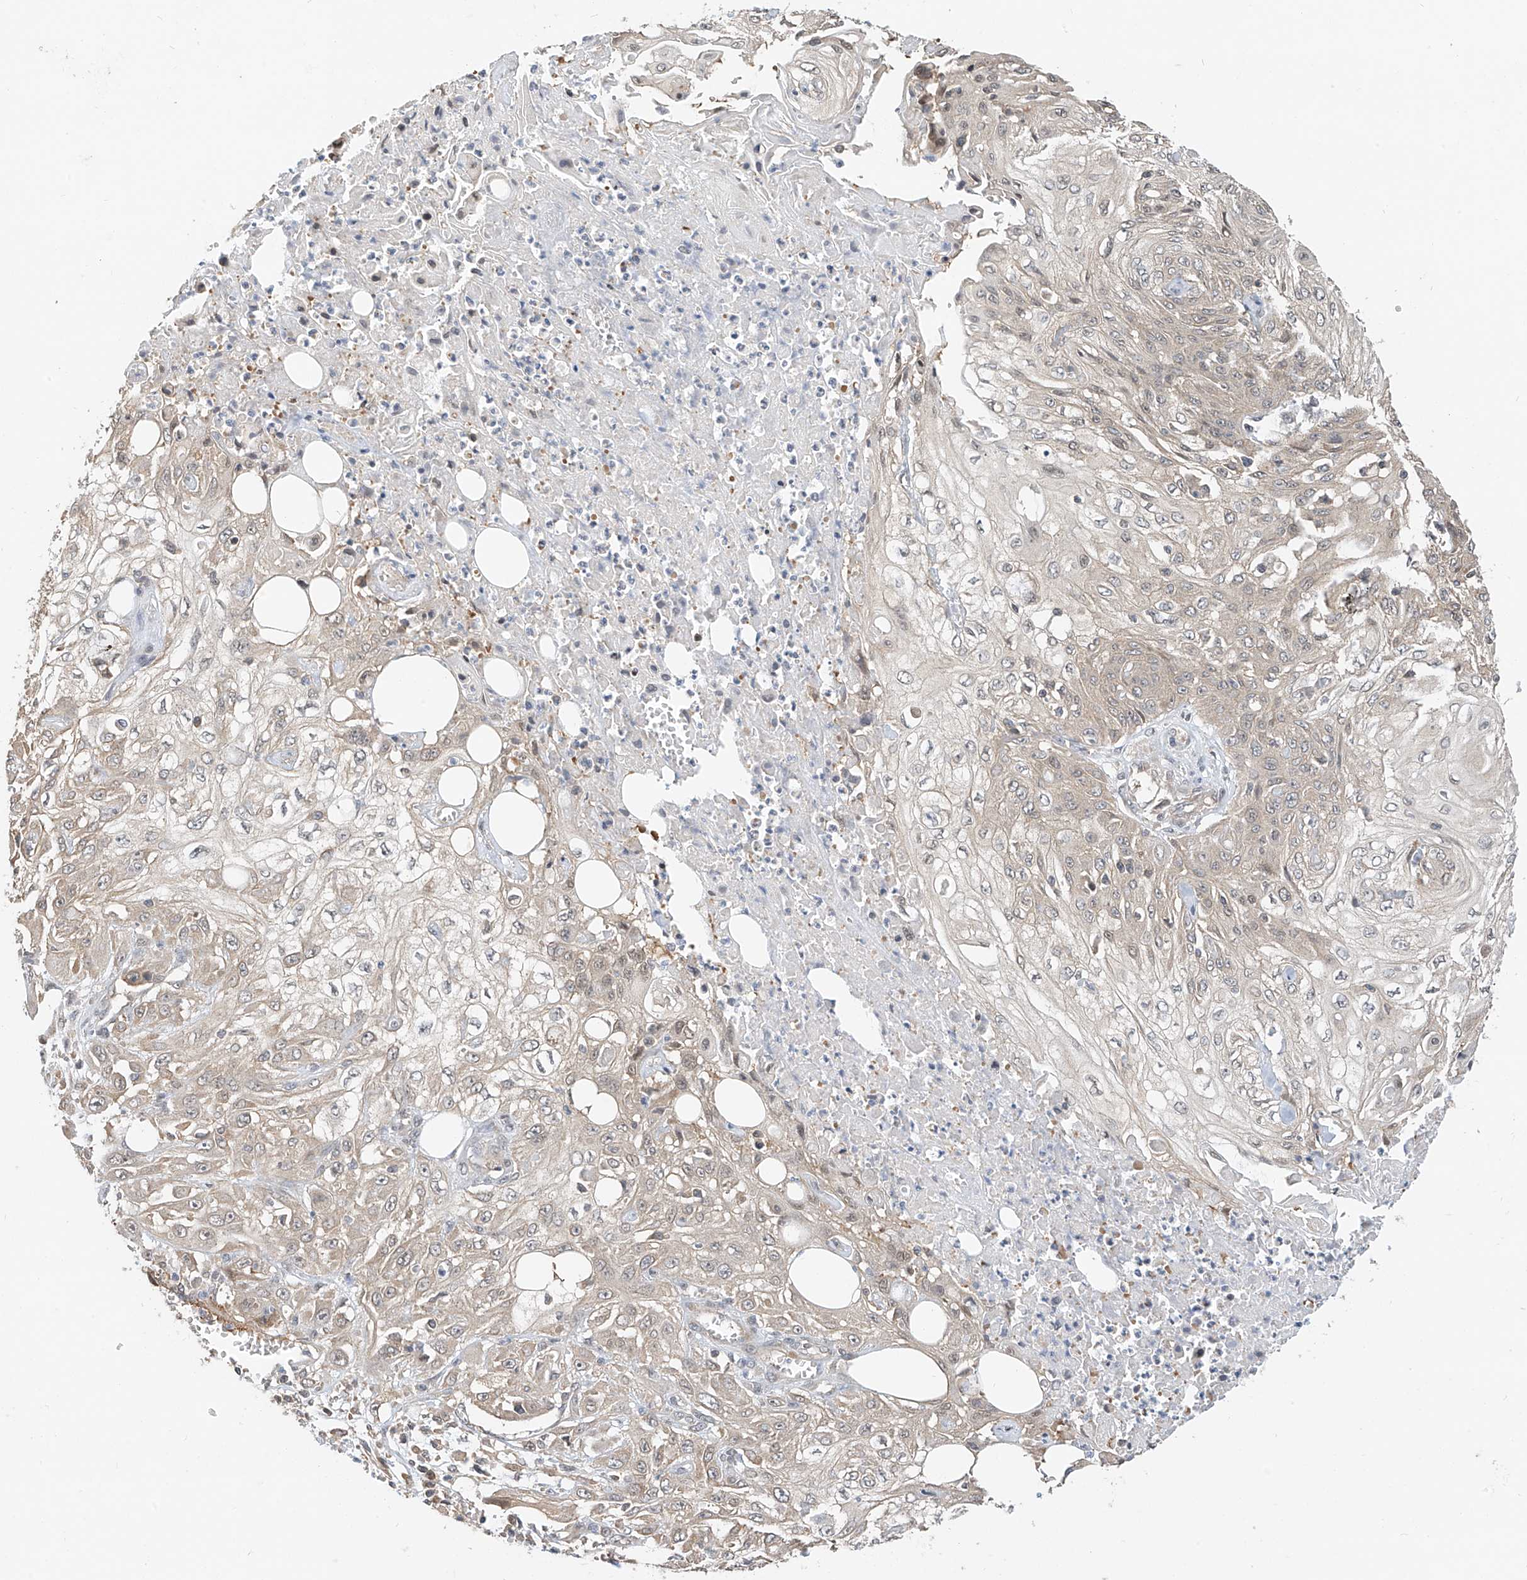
{"staining": {"intensity": "weak", "quantity": "25%-75%", "location": "cytoplasmic/membranous"}, "tissue": "skin cancer", "cell_type": "Tumor cells", "image_type": "cancer", "snomed": [{"axis": "morphology", "description": "Squamous cell carcinoma, NOS"}, {"axis": "morphology", "description": "Squamous cell carcinoma, metastatic, NOS"}, {"axis": "topography", "description": "Skin"}, {"axis": "topography", "description": "Lymph node"}], "caption": "This is an image of immunohistochemistry (IHC) staining of skin cancer, which shows weak staining in the cytoplasmic/membranous of tumor cells.", "gene": "PPA2", "patient": {"sex": "male", "age": 75}}